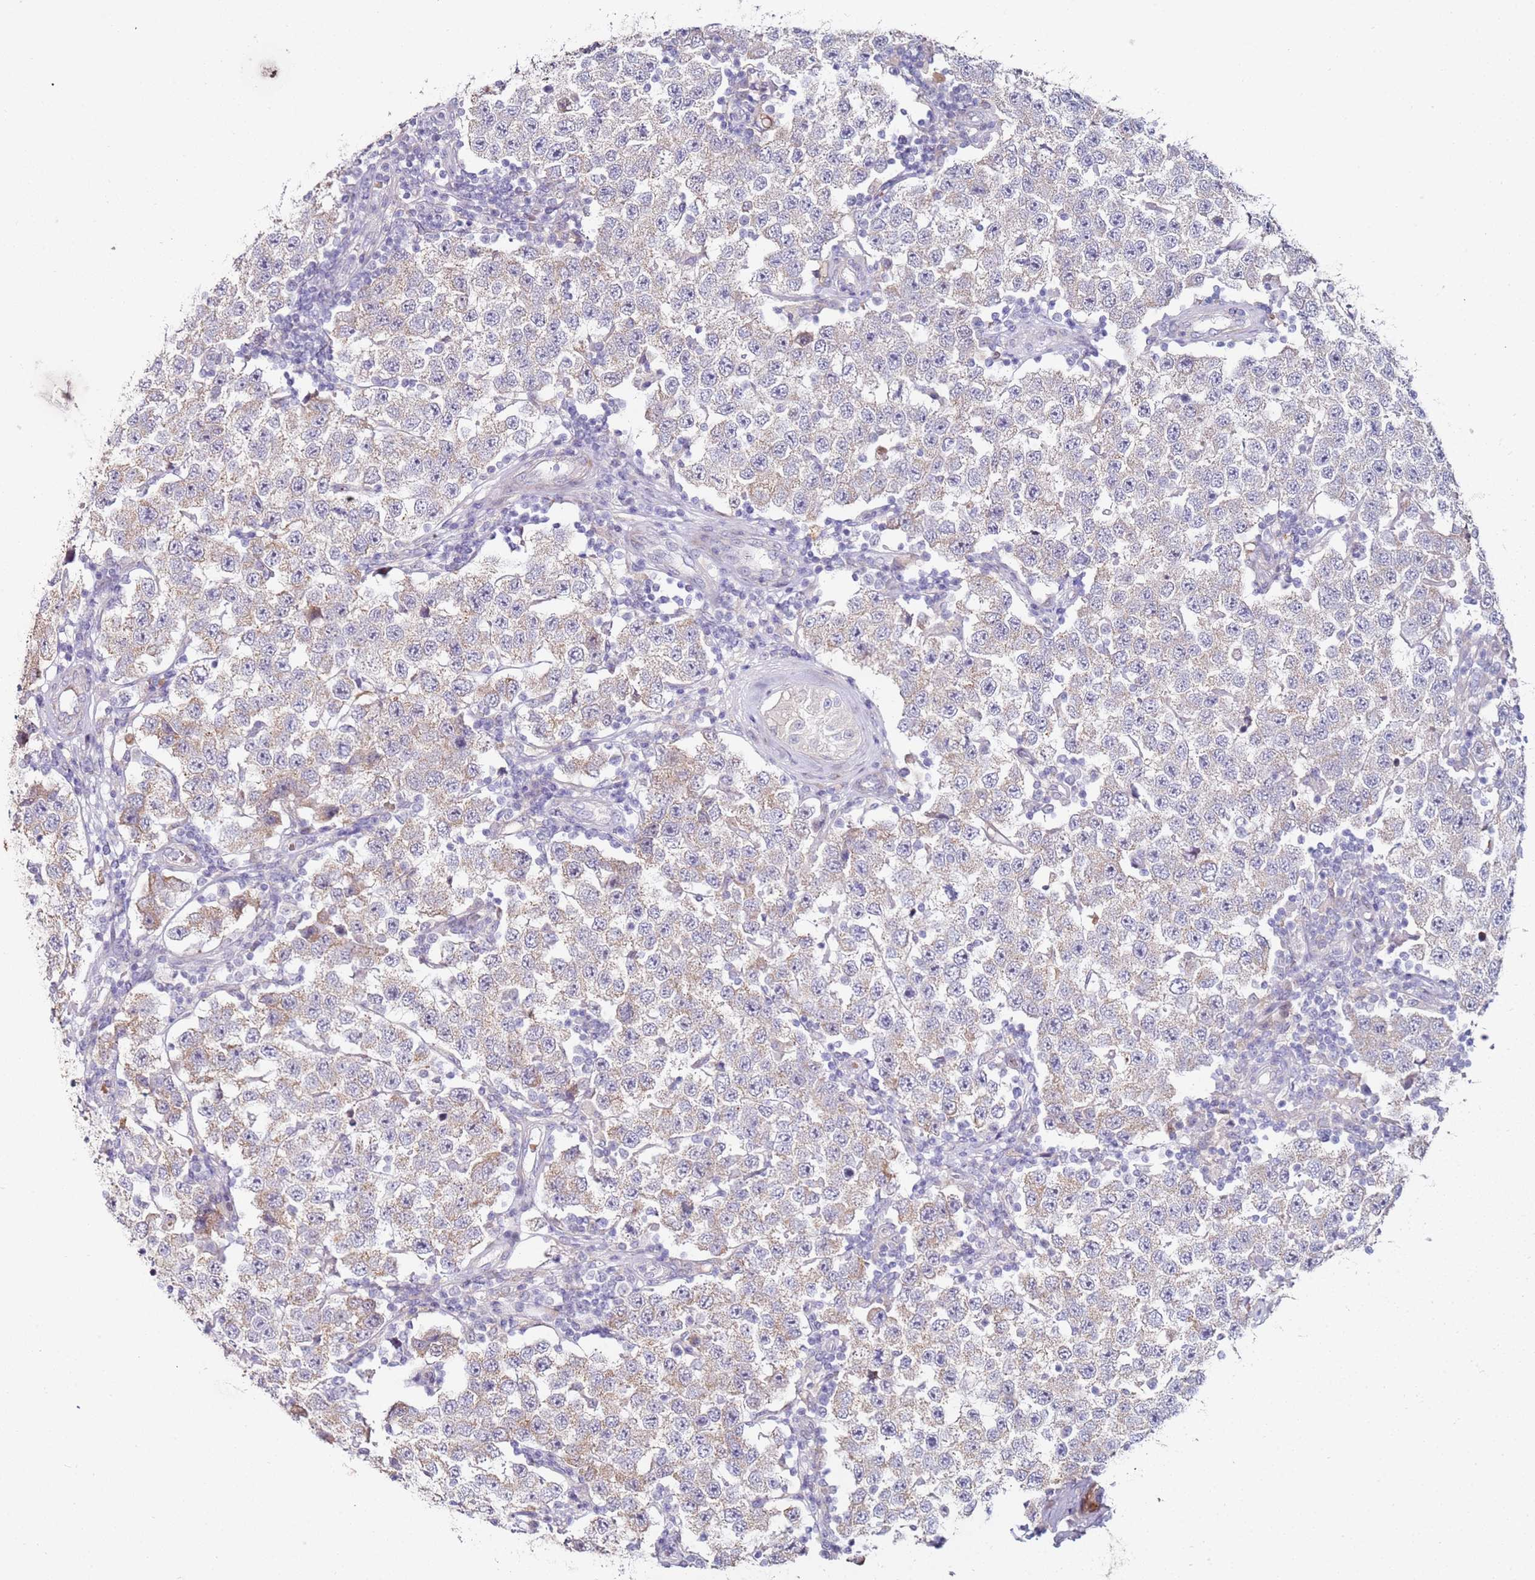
{"staining": {"intensity": "weak", "quantity": "25%-75%", "location": "cytoplasmic/membranous"}, "tissue": "testis cancer", "cell_type": "Tumor cells", "image_type": "cancer", "snomed": [{"axis": "morphology", "description": "Seminoma, NOS"}, {"axis": "topography", "description": "Testis"}], "caption": "DAB (3,3'-diaminobenzidine) immunohistochemical staining of seminoma (testis) displays weak cytoplasmic/membranous protein expression in about 25%-75% of tumor cells.", "gene": "RARS2", "patient": {"sex": "male", "age": 34}}